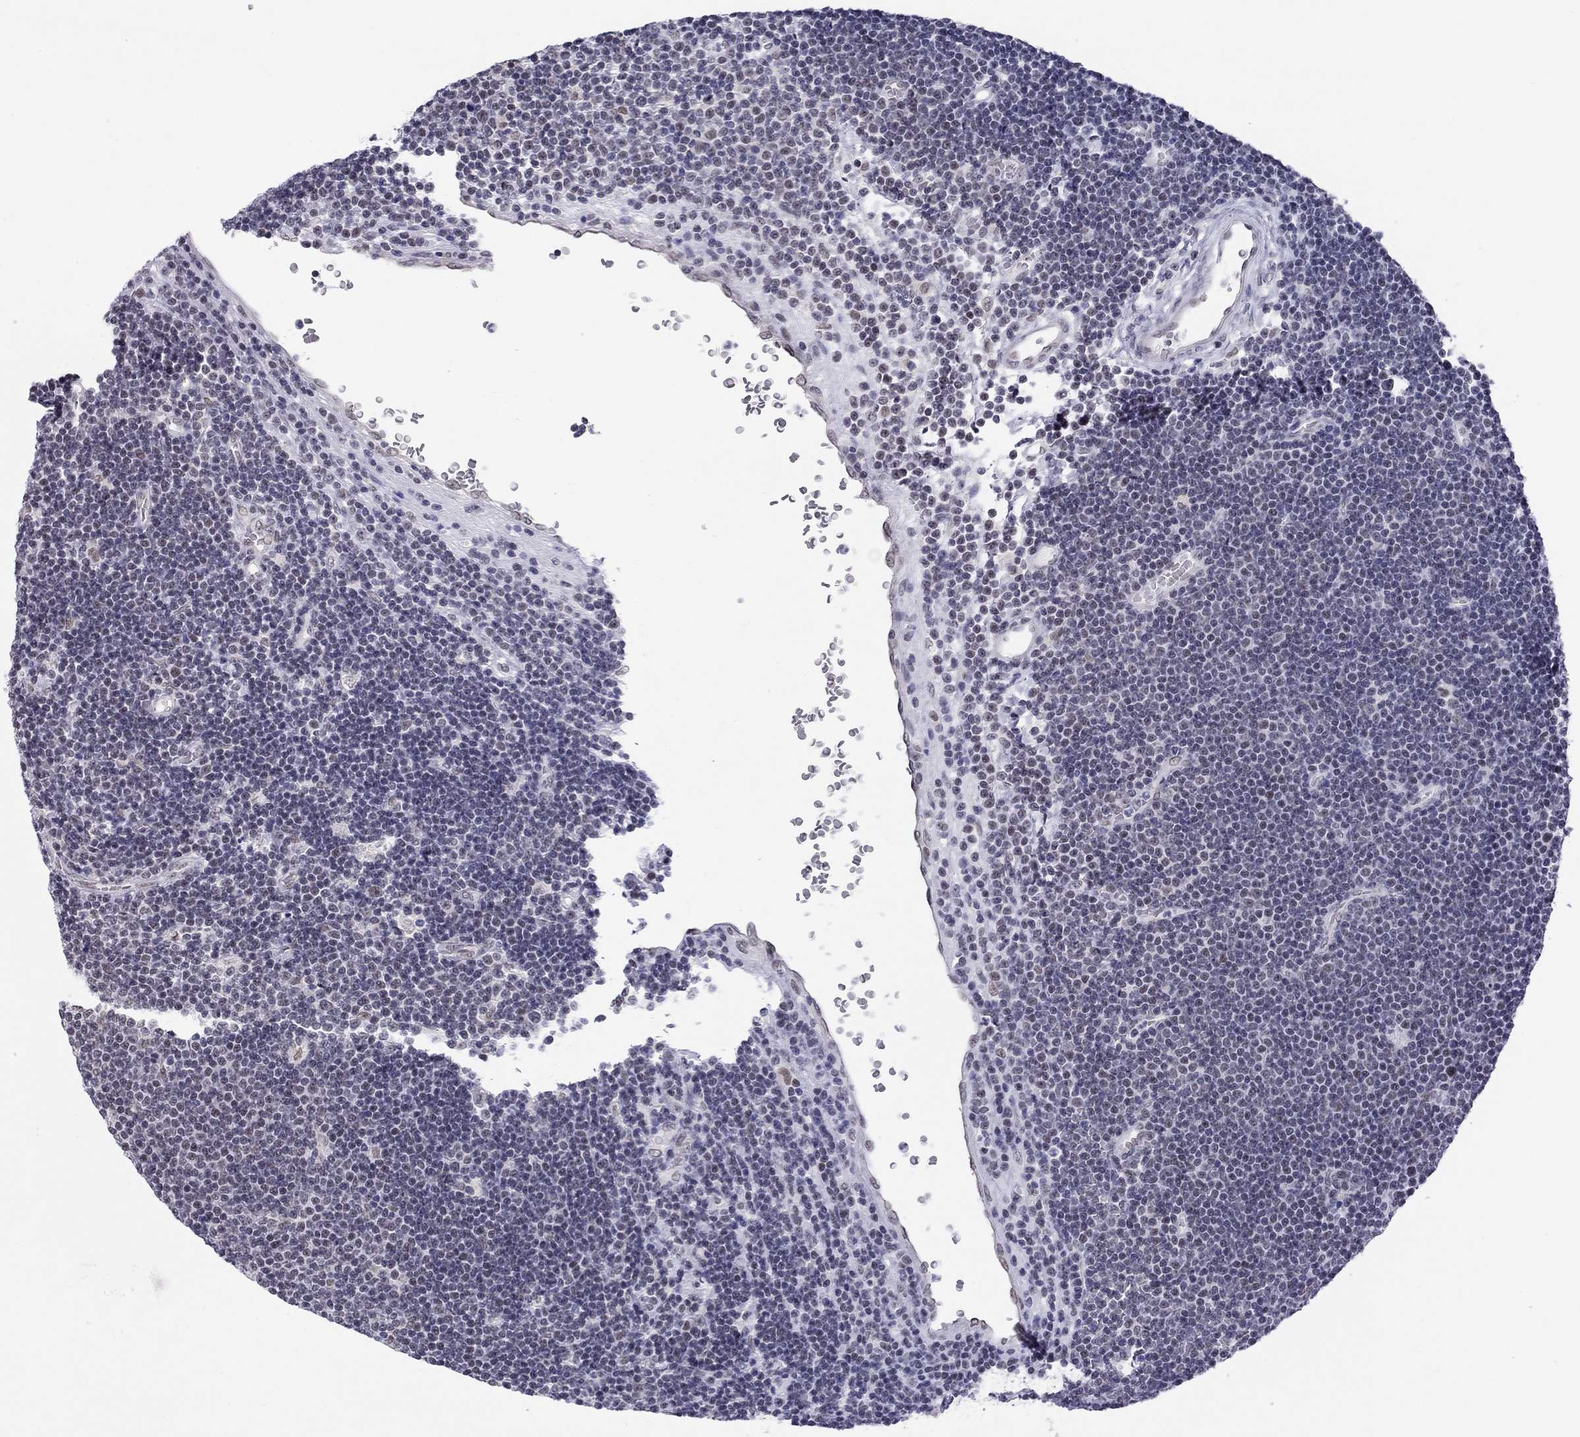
{"staining": {"intensity": "negative", "quantity": "none", "location": "none"}, "tissue": "lymphoma", "cell_type": "Tumor cells", "image_type": "cancer", "snomed": [{"axis": "morphology", "description": "Malignant lymphoma, non-Hodgkin's type, Low grade"}, {"axis": "topography", "description": "Brain"}], "caption": "High magnification brightfield microscopy of low-grade malignant lymphoma, non-Hodgkin's type stained with DAB (brown) and counterstained with hematoxylin (blue): tumor cells show no significant expression.", "gene": "DOT1L", "patient": {"sex": "female", "age": 66}}